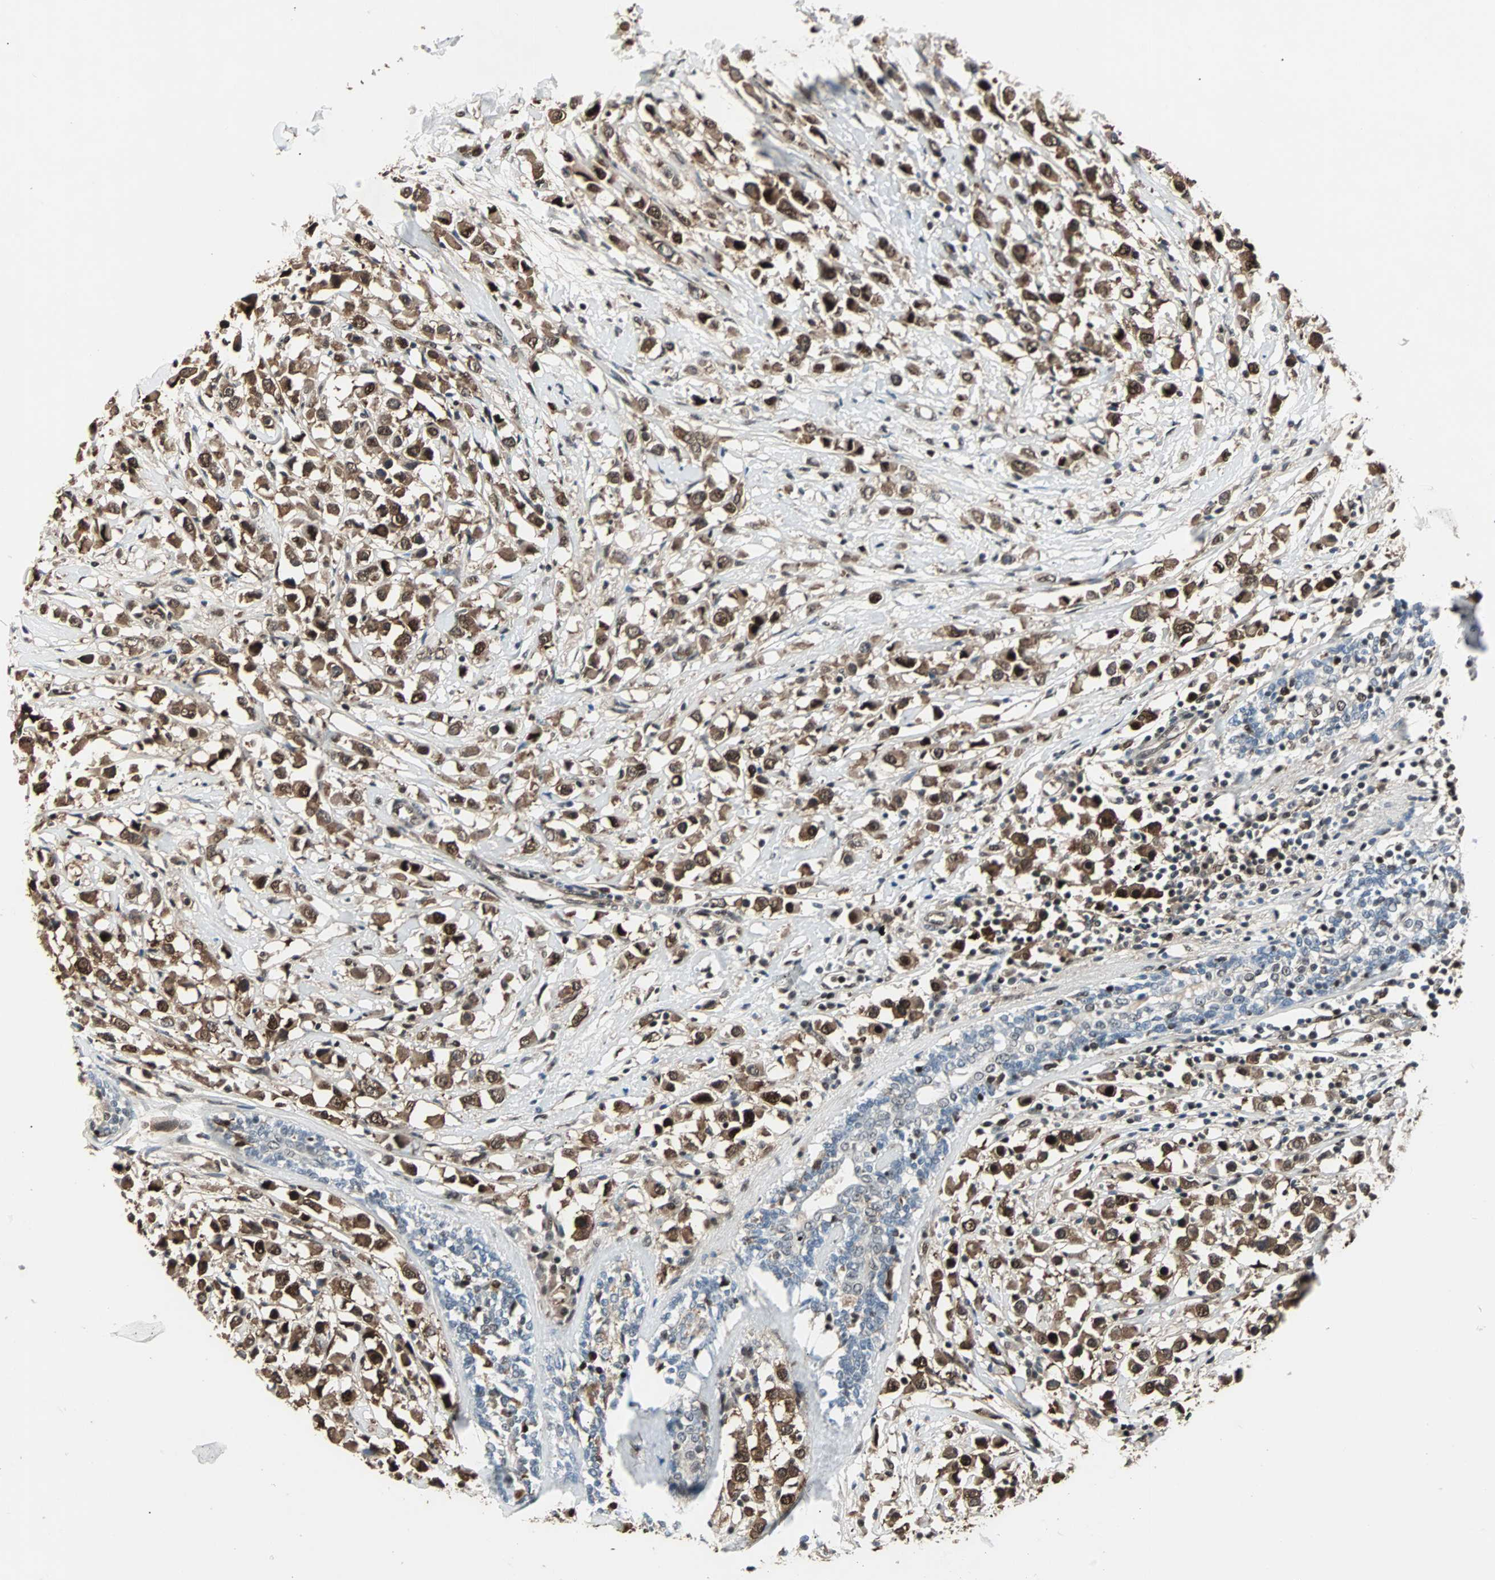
{"staining": {"intensity": "strong", "quantity": ">75%", "location": "cytoplasmic/membranous,nuclear"}, "tissue": "breast cancer", "cell_type": "Tumor cells", "image_type": "cancer", "snomed": [{"axis": "morphology", "description": "Duct carcinoma"}, {"axis": "topography", "description": "Breast"}], "caption": "Breast infiltrating ductal carcinoma was stained to show a protein in brown. There is high levels of strong cytoplasmic/membranous and nuclear positivity in about >75% of tumor cells.", "gene": "ACLY", "patient": {"sex": "female", "age": 61}}